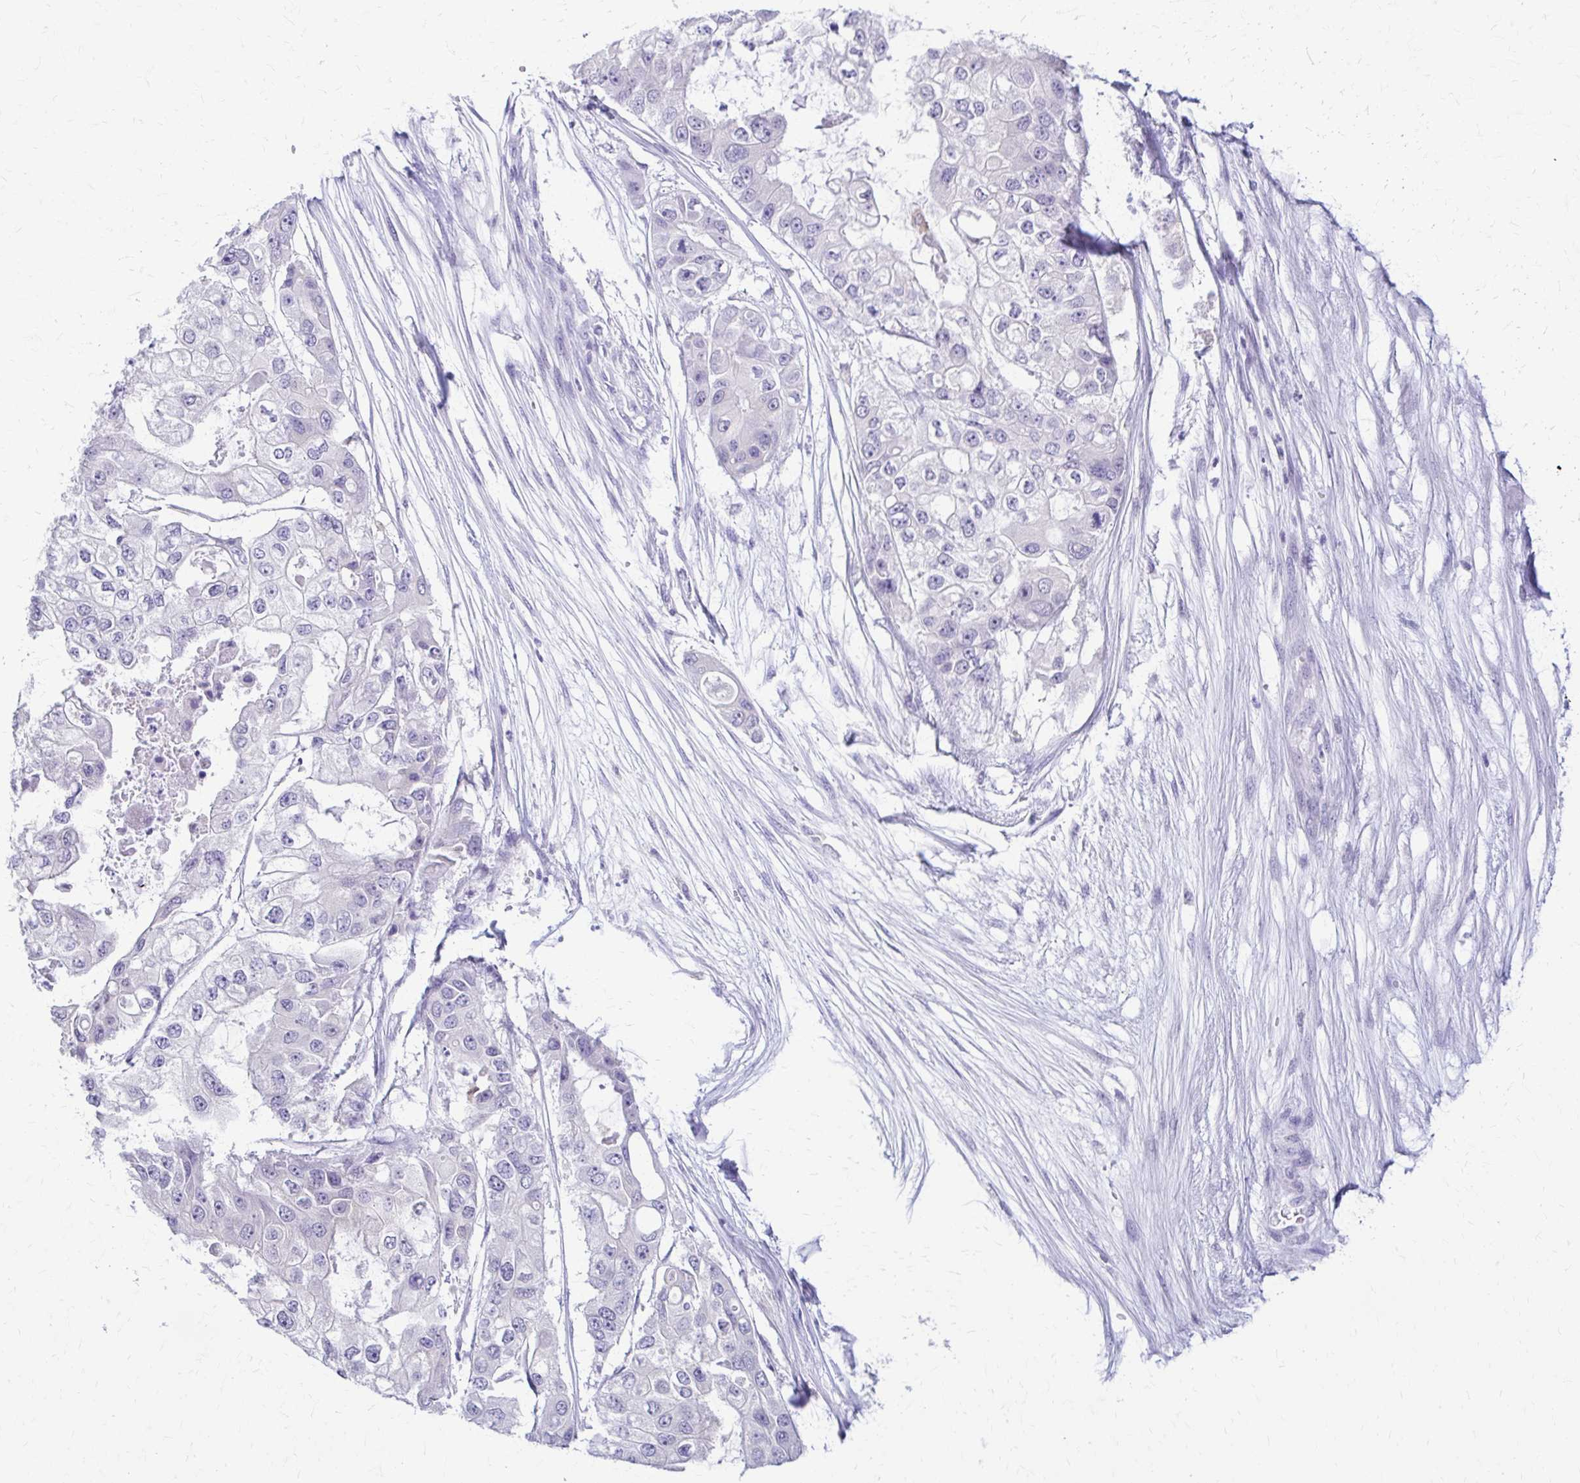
{"staining": {"intensity": "negative", "quantity": "none", "location": "none"}, "tissue": "ovarian cancer", "cell_type": "Tumor cells", "image_type": "cancer", "snomed": [{"axis": "morphology", "description": "Cystadenocarcinoma, serous, NOS"}, {"axis": "topography", "description": "Ovary"}], "caption": "A photomicrograph of ovarian serous cystadenocarcinoma stained for a protein exhibits no brown staining in tumor cells. Nuclei are stained in blue.", "gene": "PIK3AP1", "patient": {"sex": "female", "age": 56}}